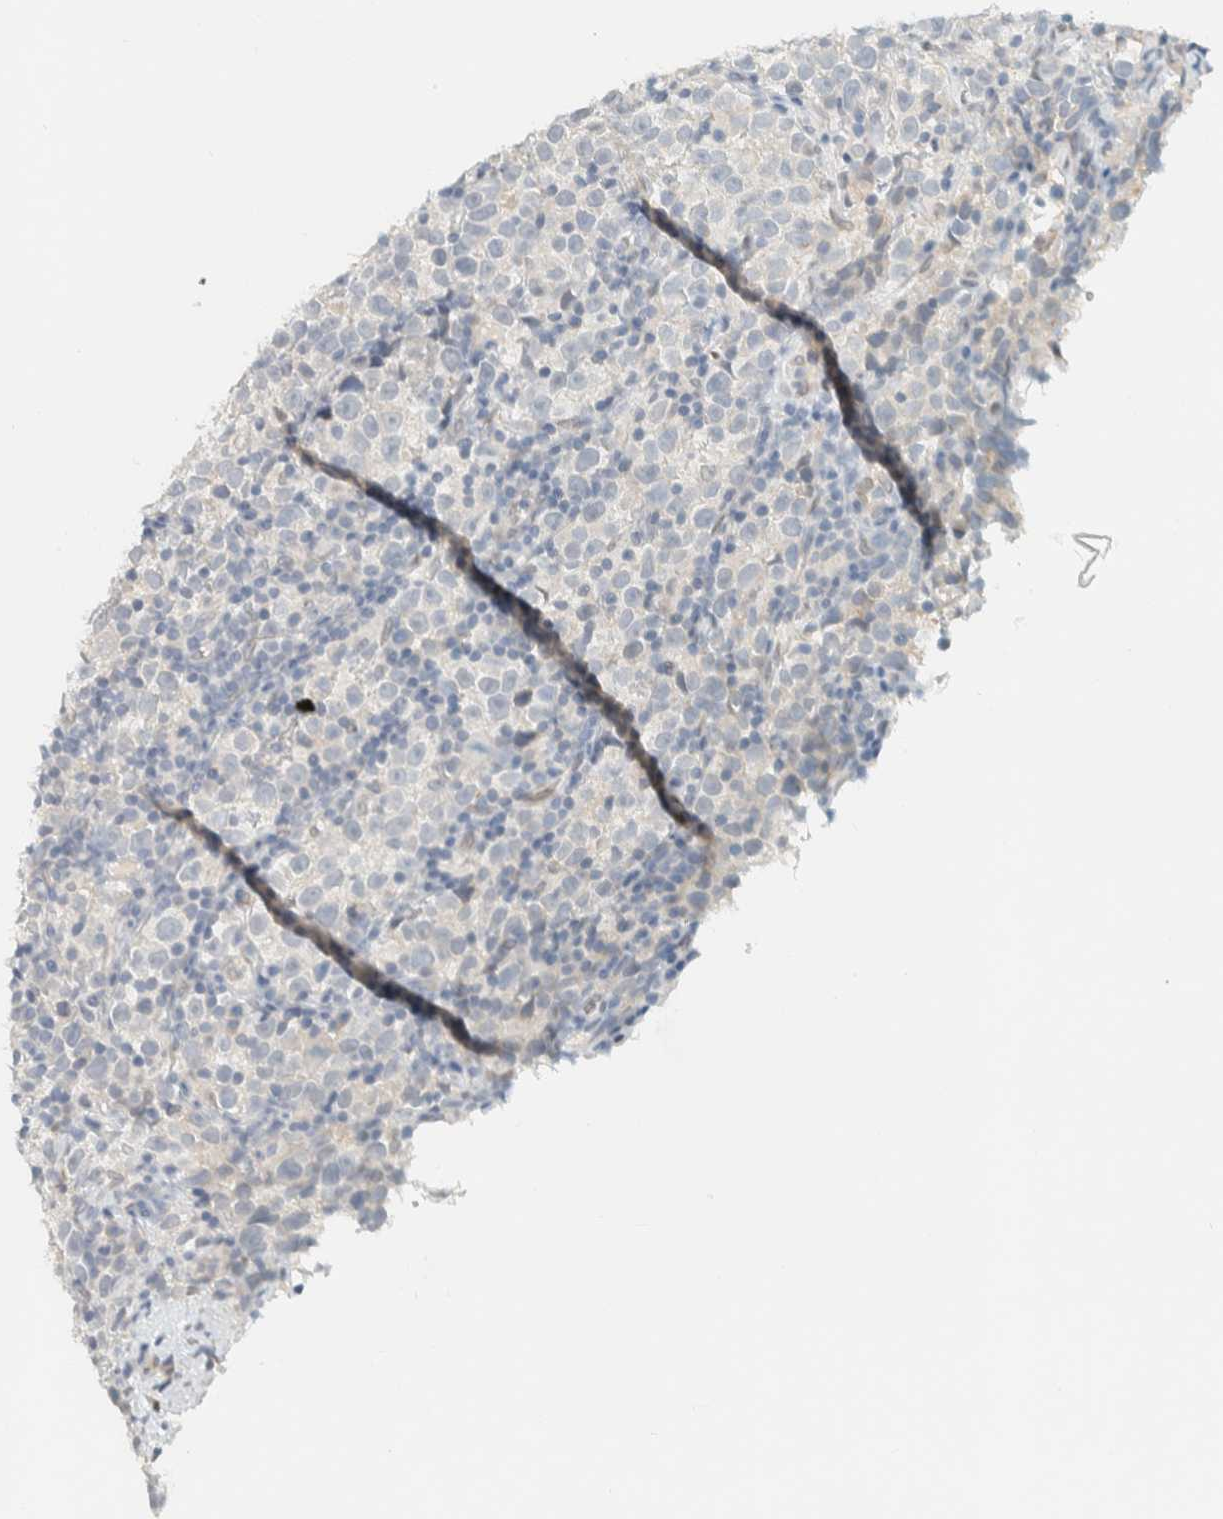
{"staining": {"intensity": "negative", "quantity": "none", "location": "none"}, "tissue": "testis cancer", "cell_type": "Tumor cells", "image_type": "cancer", "snomed": [{"axis": "morphology", "description": "Normal tissue, NOS"}, {"axis": "morphology", "description": "Seminoma, NOS"}, {"axis": "topography", "description": "Testis"}], "caption": "Immunohistochemical staining of human testis cancer shows no significant expression in tumor cells. The staining is performed using DAB brown chromogen with nuclei counter-stained in using hematoxylin.", "gene": "C1QTNF12", "patient": {"sex": "male", "age": 43}}